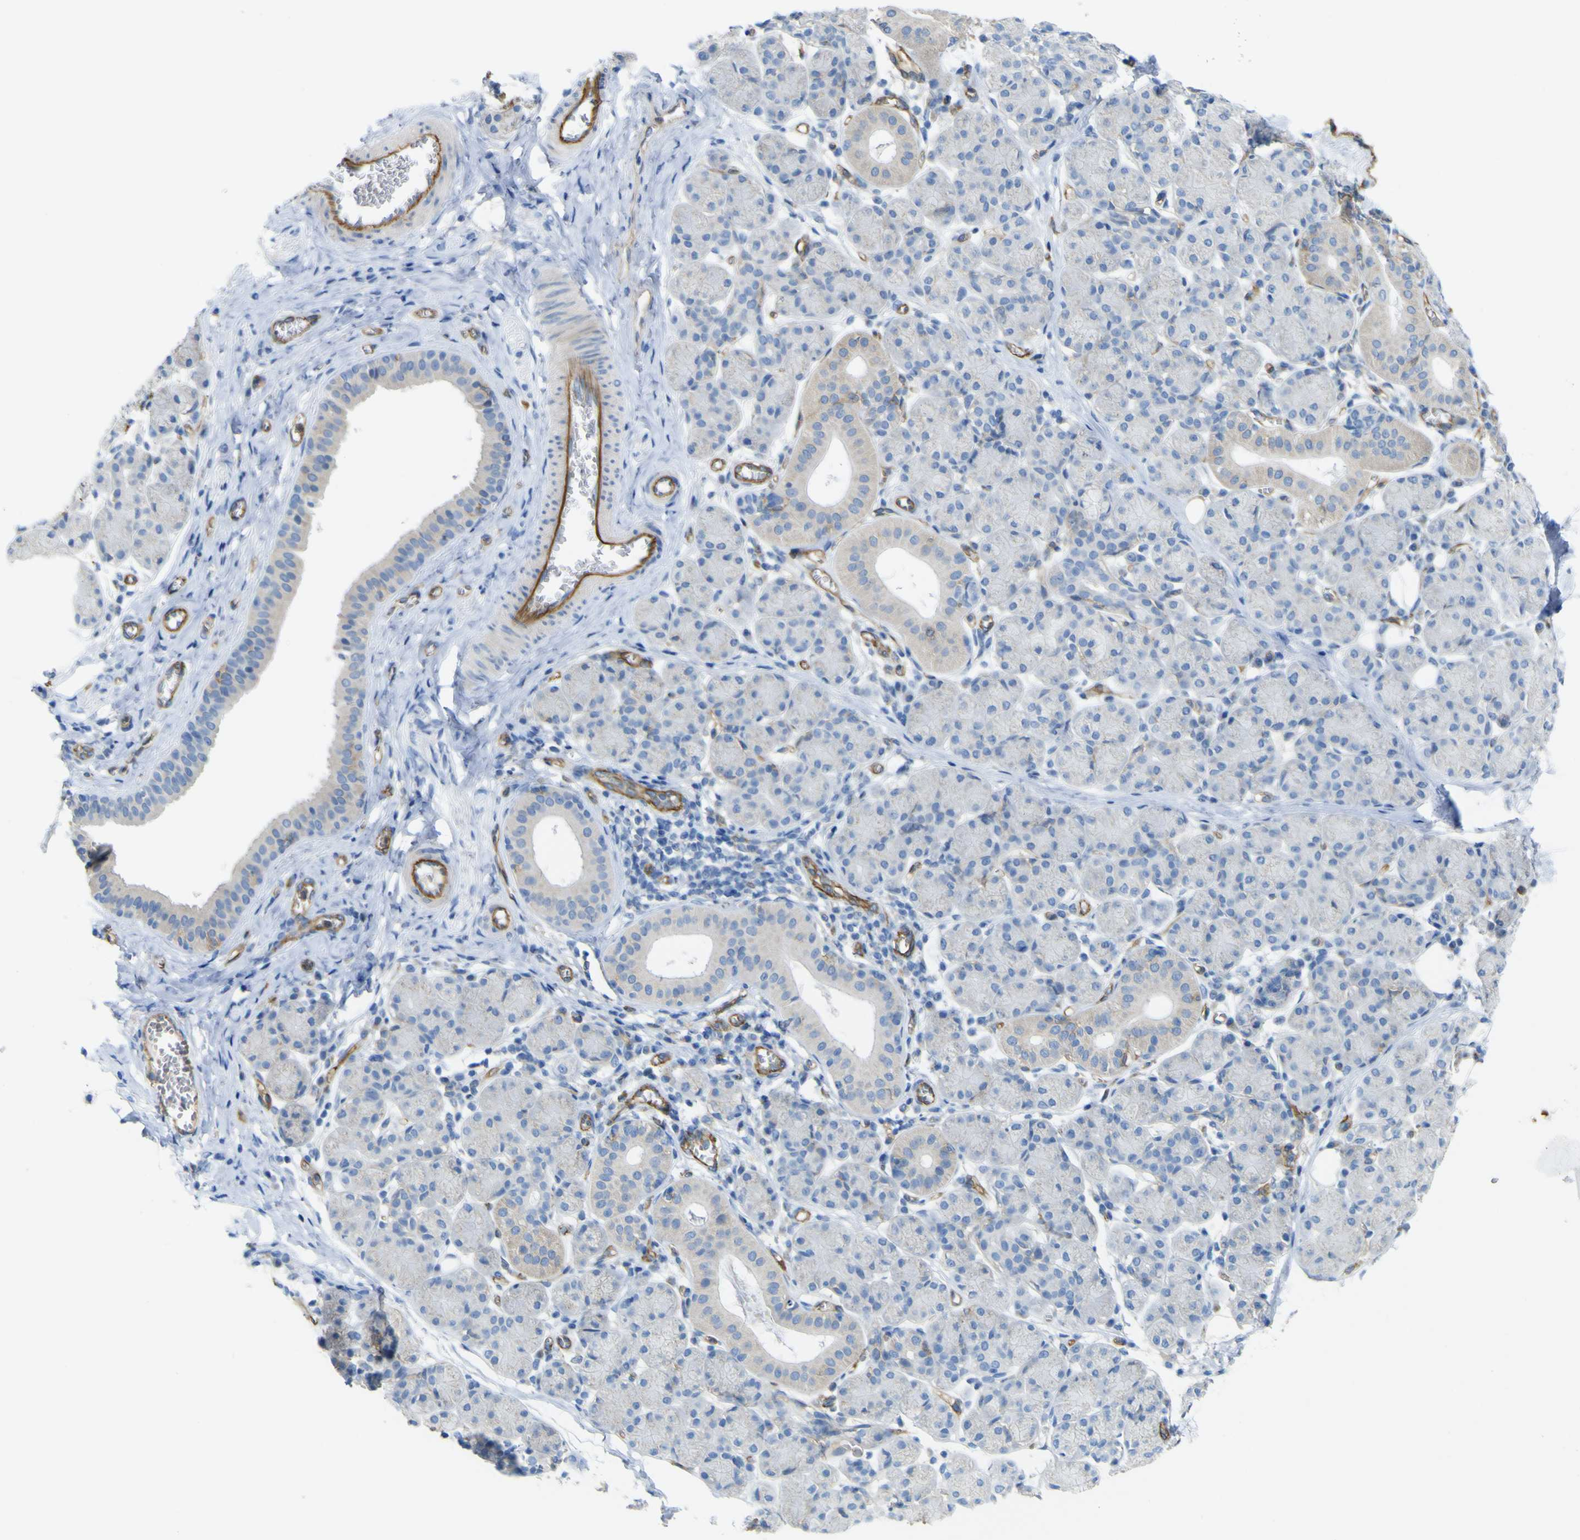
{"staining": {"intensity": "negative", "quantity": "none", "location": "none"}, "tissue": "salivary gland", "cell_type": "Glandular cells", "image_type": "normal", "snomed": [{"axis": "morphology", "description": "Normal tissue, NOS"}, {"axis": "morphology", "description": "Inflammation, NOS"}, {"axis": "topography", "description": "Lymph node"}, {"axis": "topography", "description": "Salivary gland"}], "caption": "High power microscopy image of an immunohistochemistry photomicrograph of benign salivary gland, revealing no significant staining in glandular cells.", "gene": "CD93", "patient": {"sex": "male", "age": 3}}